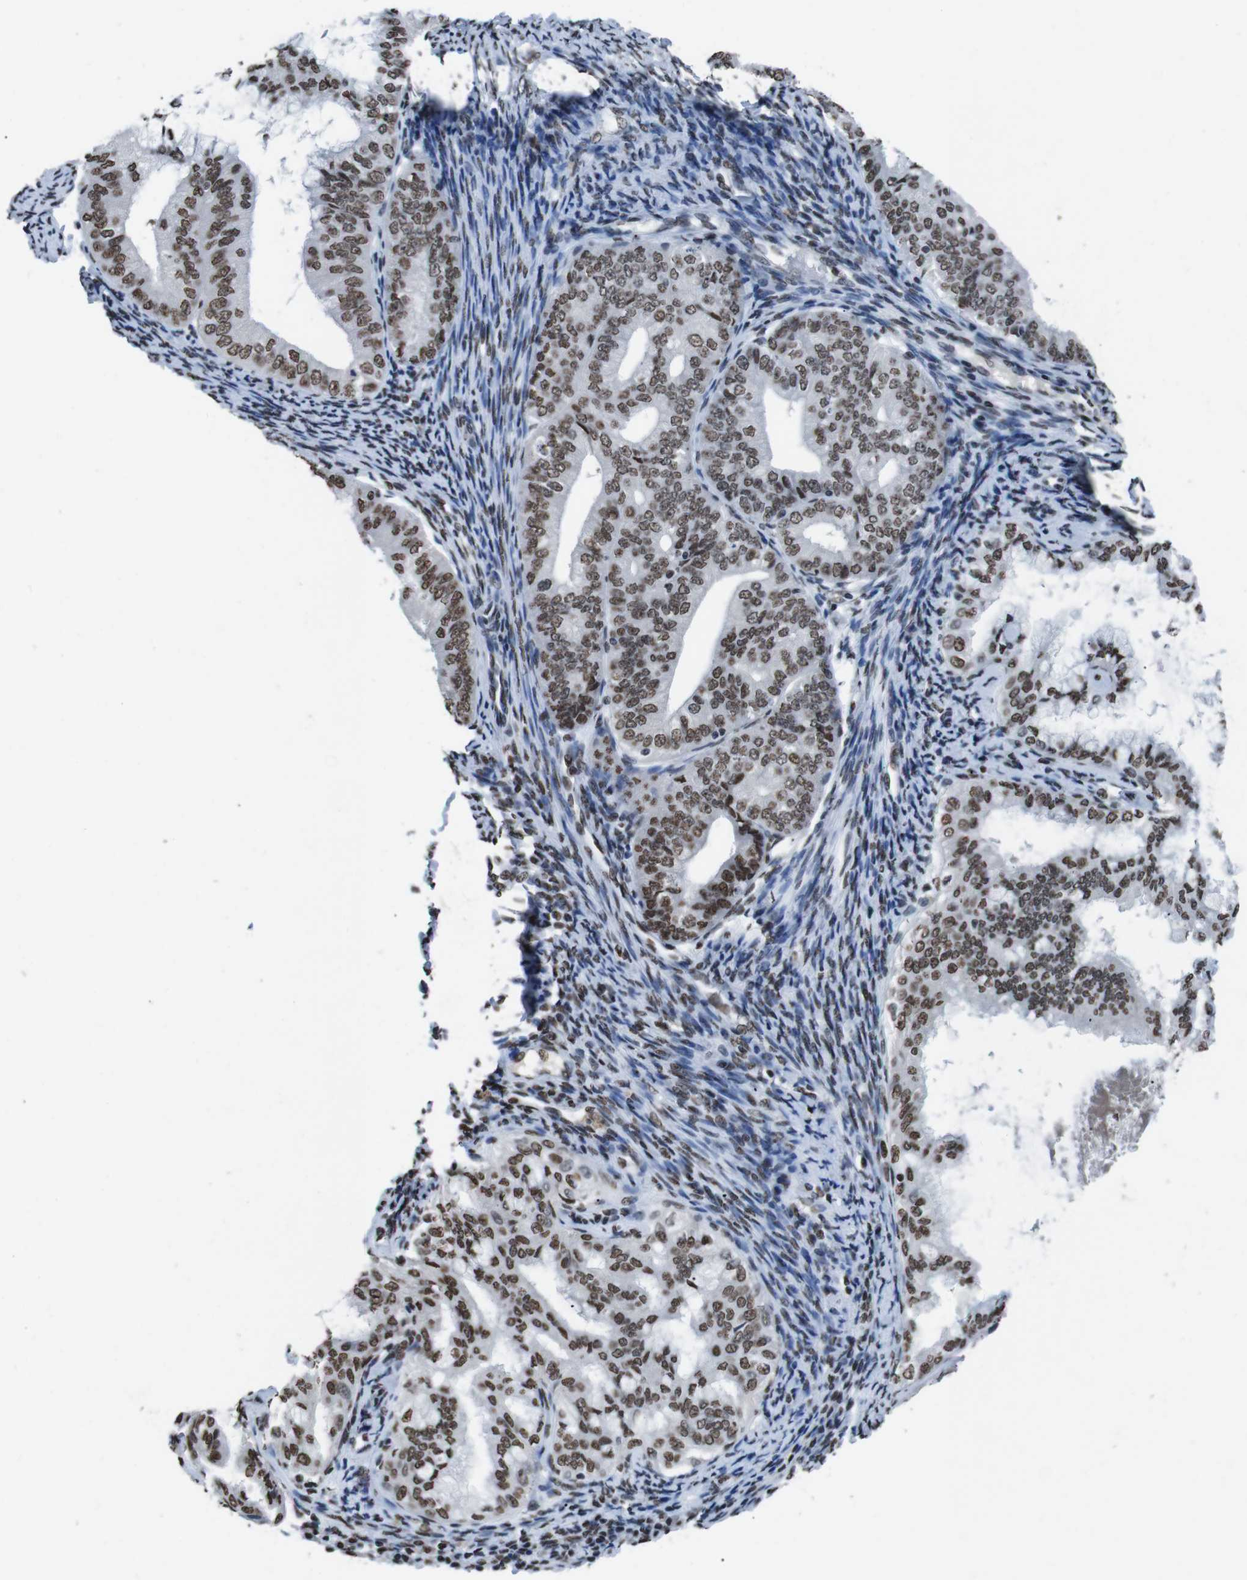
{"staining": {"intensity": "moderate", "quantity": ">75%", "location": "nuclear"}, "tissue": "endometrial cancer", "cell_type": "Tumor cells", "image_type": "cancer", "snomed": [{"axis": "morphology", "description": "Adenocarcinoma, NOS"}, {"axis": "topography", "description": "Endometrium"}], "caption": "Endometrial cancer (adenocarcinoma) stained with DAB IHC displays medium levels of moderate nuclear expression in about >75% of tumor cells. (brown staining indicates protein expression, while blue staining denotes nuclei).", "gene": "PIP4P2", "patient": {"sex": "female", "age": 63}}